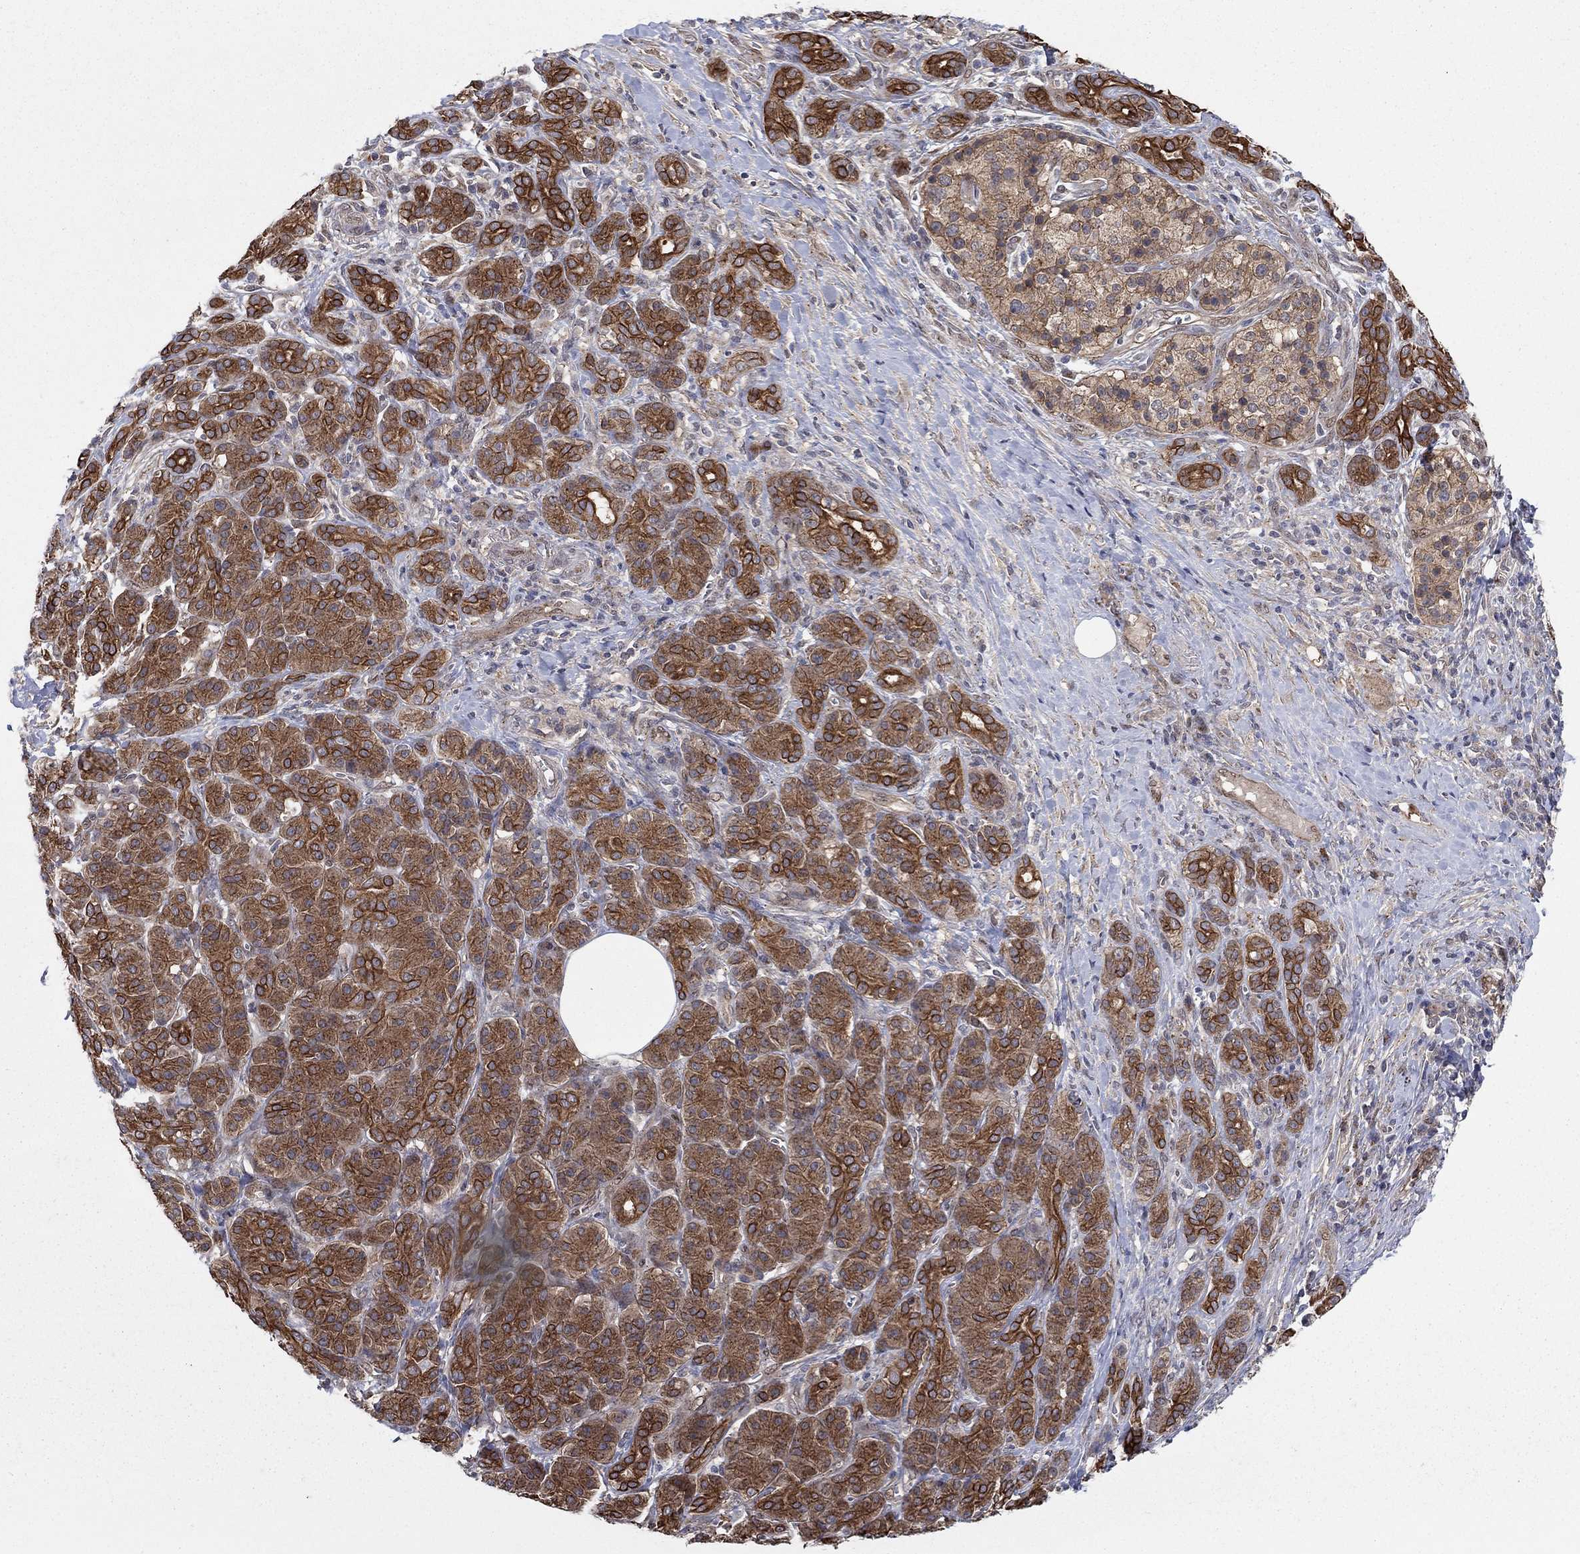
{"staining": {"intensity": "strong", "quantity": "25%-75%", "location": "cytoplasmic/membranous,nuclear"}, "tissue": "pancreatic cancer", "cell_type": "Tumor cells", "image_type": "cancer", "snomed": [{"axis": "morphology", "description": "Adenocarcinoma, NOS"}, {"axis": "topography", "description": "Pancreas"}], "caption": "Protein expression analysis of human pancreatic cancer (adenocarcinoma) reveals strong cytoplasmic/membranous and nuclear expression in about 25%-75% of tumor cells.", "gene": "SH3RF1", "patient": {"sex": "male", "age": 61}}